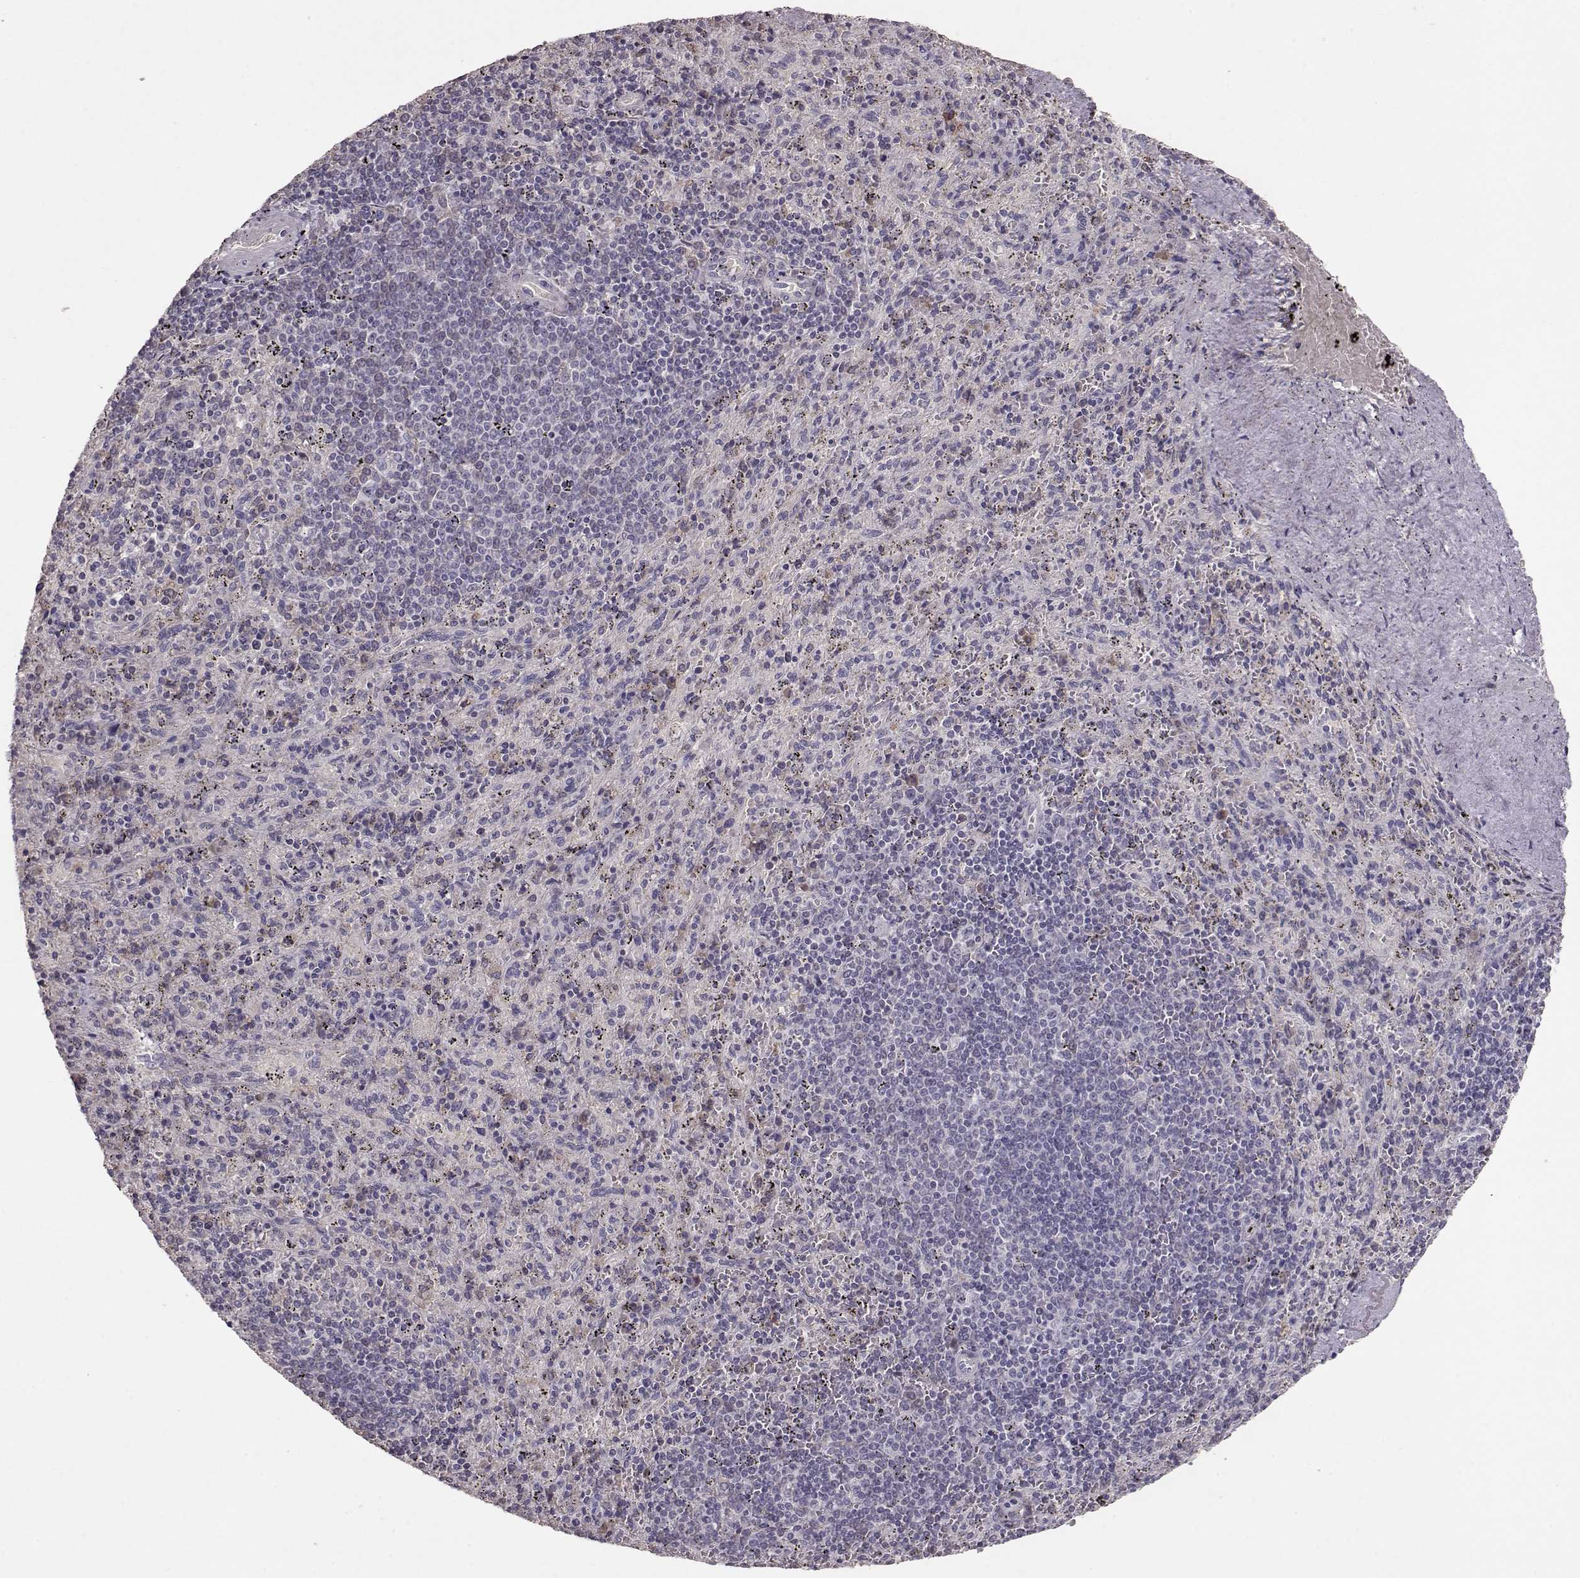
{"staining": {"intensity": "negative", "quantity": "none", "location": "none"}, "tissue": "spleen", "cell_type": "Cells in red pulp", "image_type": "normal", "snomed": [{"axis": "morphology", "description": "Normal tissue, NOS"}, {"axis": "topography", "description": "Spleen"}], "caption": "Immunohistochemical staining of benign spleen displays no significant expression in cells in red pulp.", "gene": "PMCH", "patient": {"sex": "male", "age": 57}}